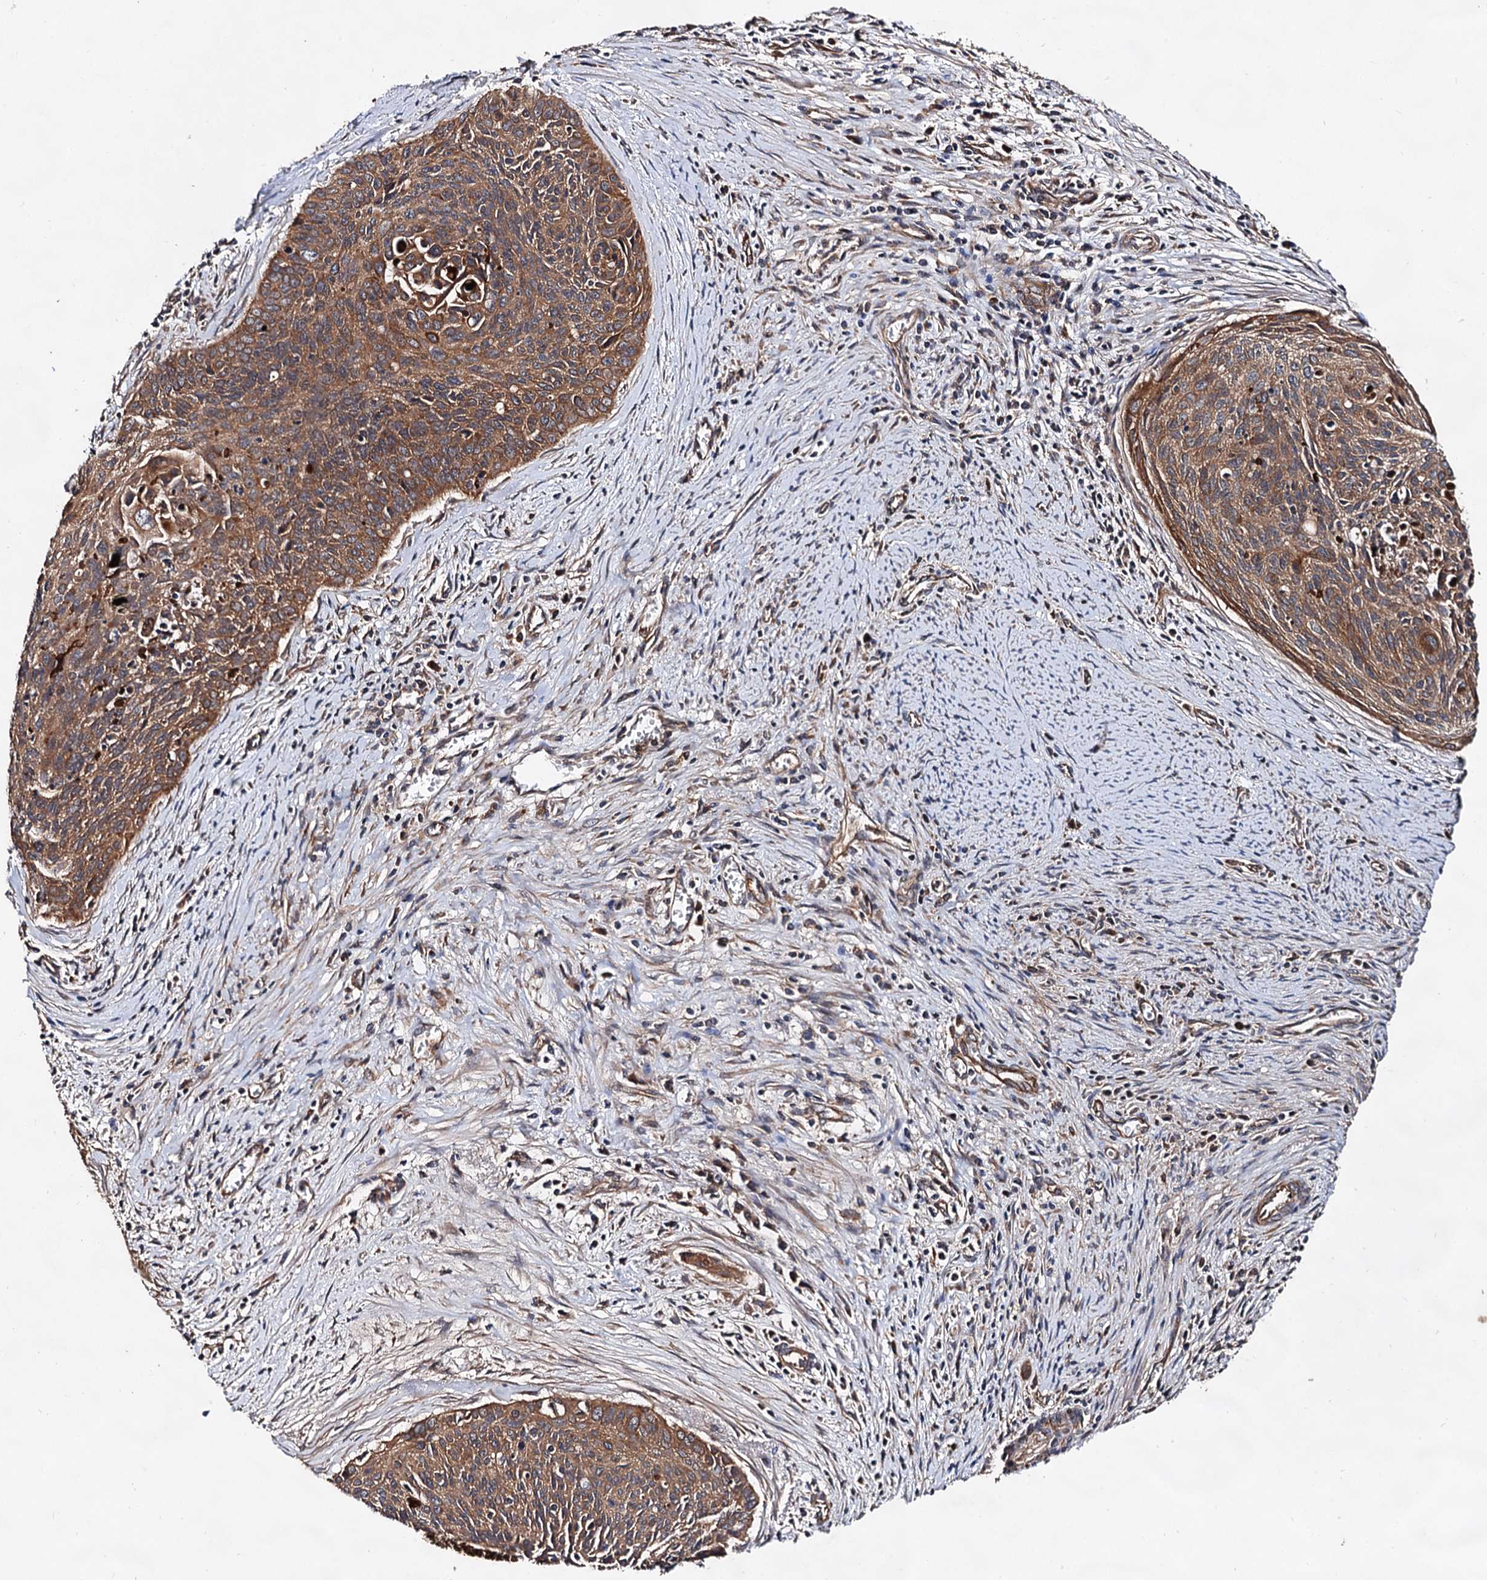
{"staining": {"intensity": "moderate", "quantity": ">75%", "location": "cytoplasmic/membranous"}, "tissue": "cervical cancer", "cell_type": "Tumor cells", "image_type": "cancer", "snomed": [{"axis": "morphology", "description": "Squamous cell carcinoma, NOS"}, {"axis": "topography", "description": "Cervix"}], "caption": "Immunohistochemical staining of cervical squamous cell carcinoma reveals medium levels of moderate cytoplasmic/membranous expression in about >75% of tumor cells. (Brightfield microscopy of DAB IHC at high magnification).", "gene": "TEX9", "patient": {"sex": "female", "age": 55}}